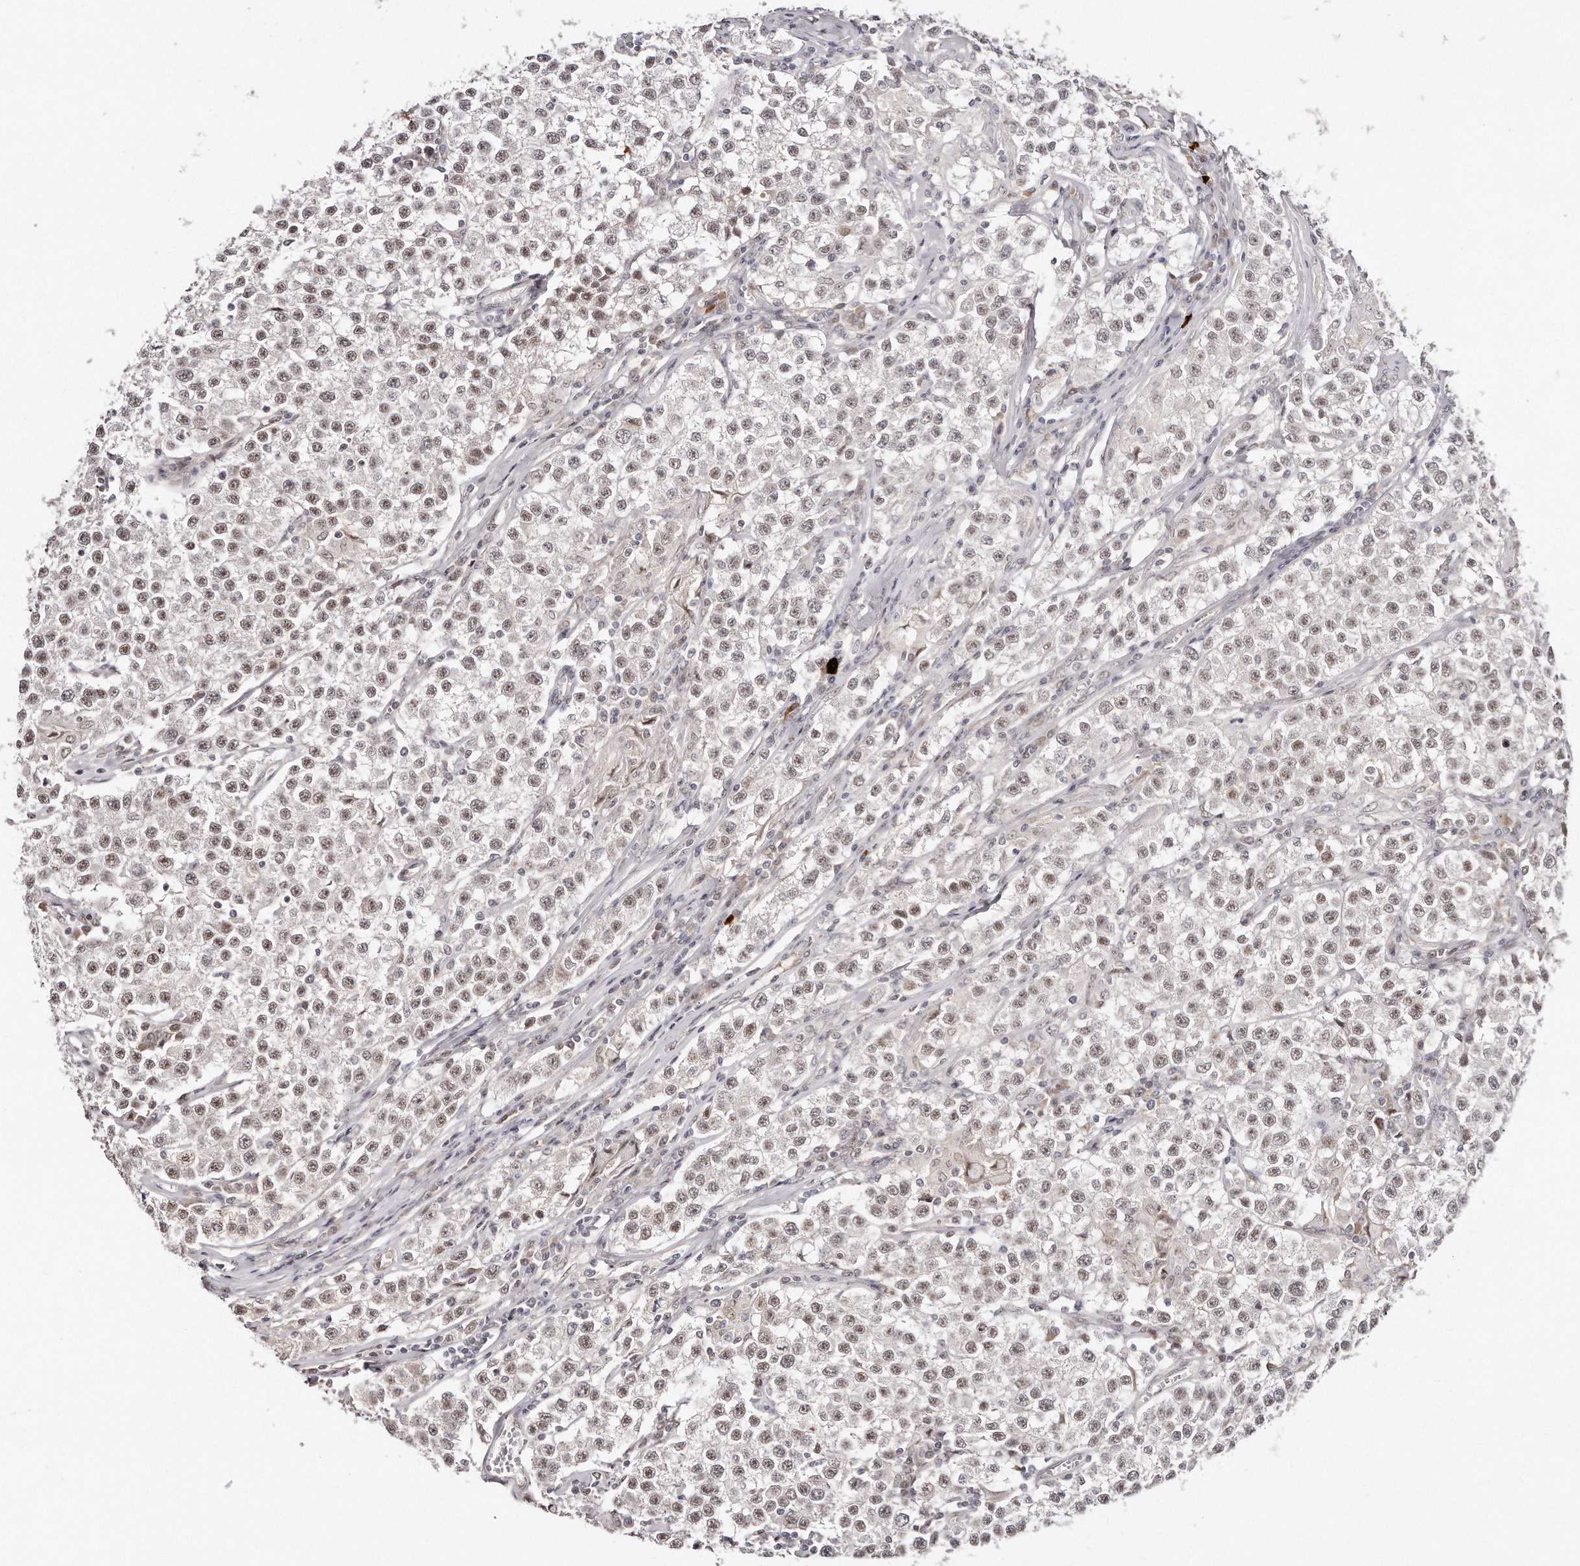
{"staining": {"intensity": "weak", "quantity": ">75%", "location": "nuclear"}, "tissue": "testis cancer", "cell_type": "Tumor cells", "image_type": "cancer", "snomed": [{"axis": "morphology", "description": "Seminoma, NOS"}, {"axis": "morphology", "description": "Carcinoma, Embryonal, NOS"}, {"axis": "topography", "description": "Testis"}], "caption": "Approximately >75% of tumor cells in testis cancer display weak nuclear protein expression as visualized by brown immunohistochemical staining.", "gene": "SOX4", "patient": {"sex": "male", "age": 43}}